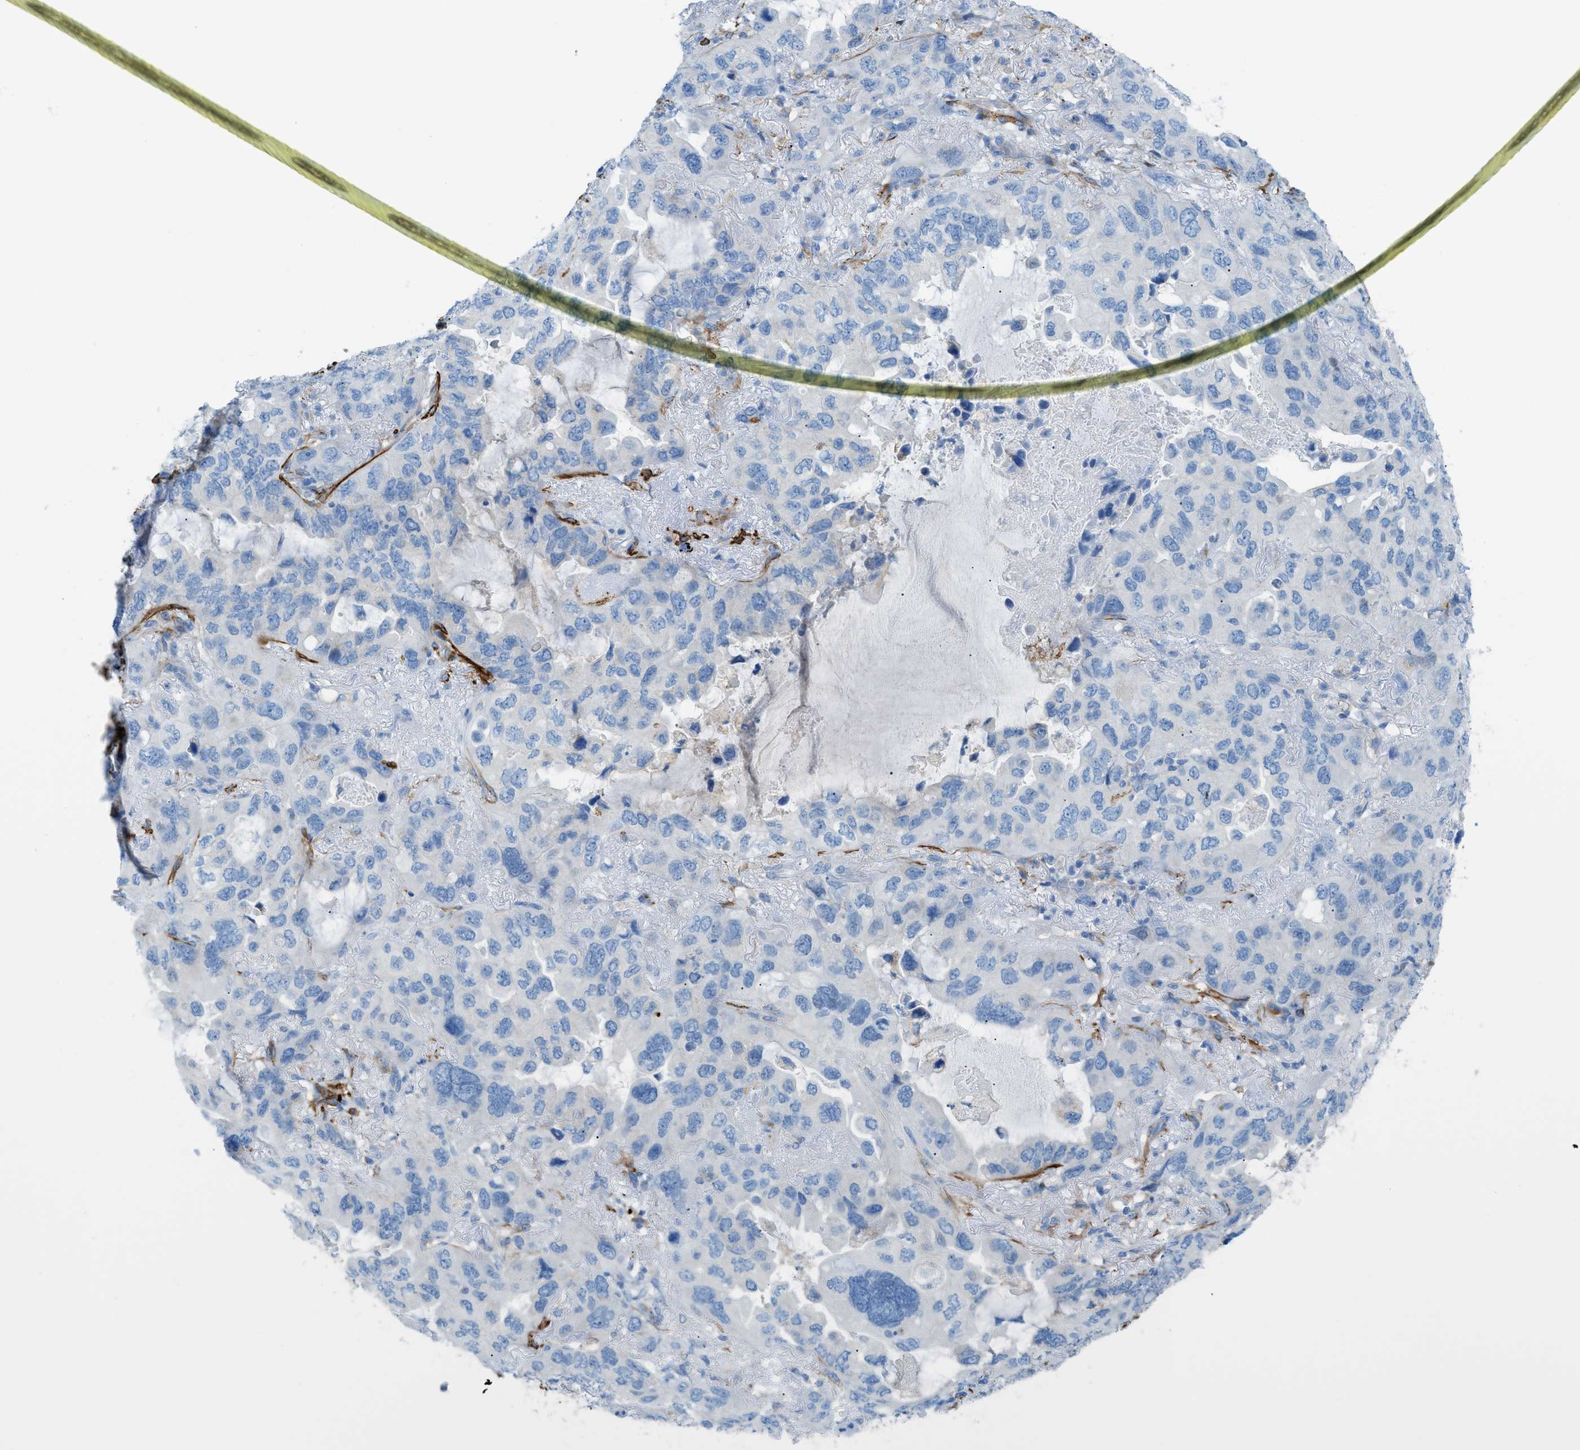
{"staining": {"intensity": "negative", "quantity": "none", "location": "none"}, "tissue": "lung cancer", "cell_type": "Tumor cells", "image_type": "cancer", "snomed": [{"axis": "morphology", "description": "Squamous cell carcinoma, NOS"}, {"axis": "topography", "description": "Lung"}], "caption": "This is an immunohistochemistry micrograph of human lung cancer (squamous cell carcinoma). There is no staining in tumor cells.", "gene": "MYH11", "patient": {"sex": "female", "age": 73}}